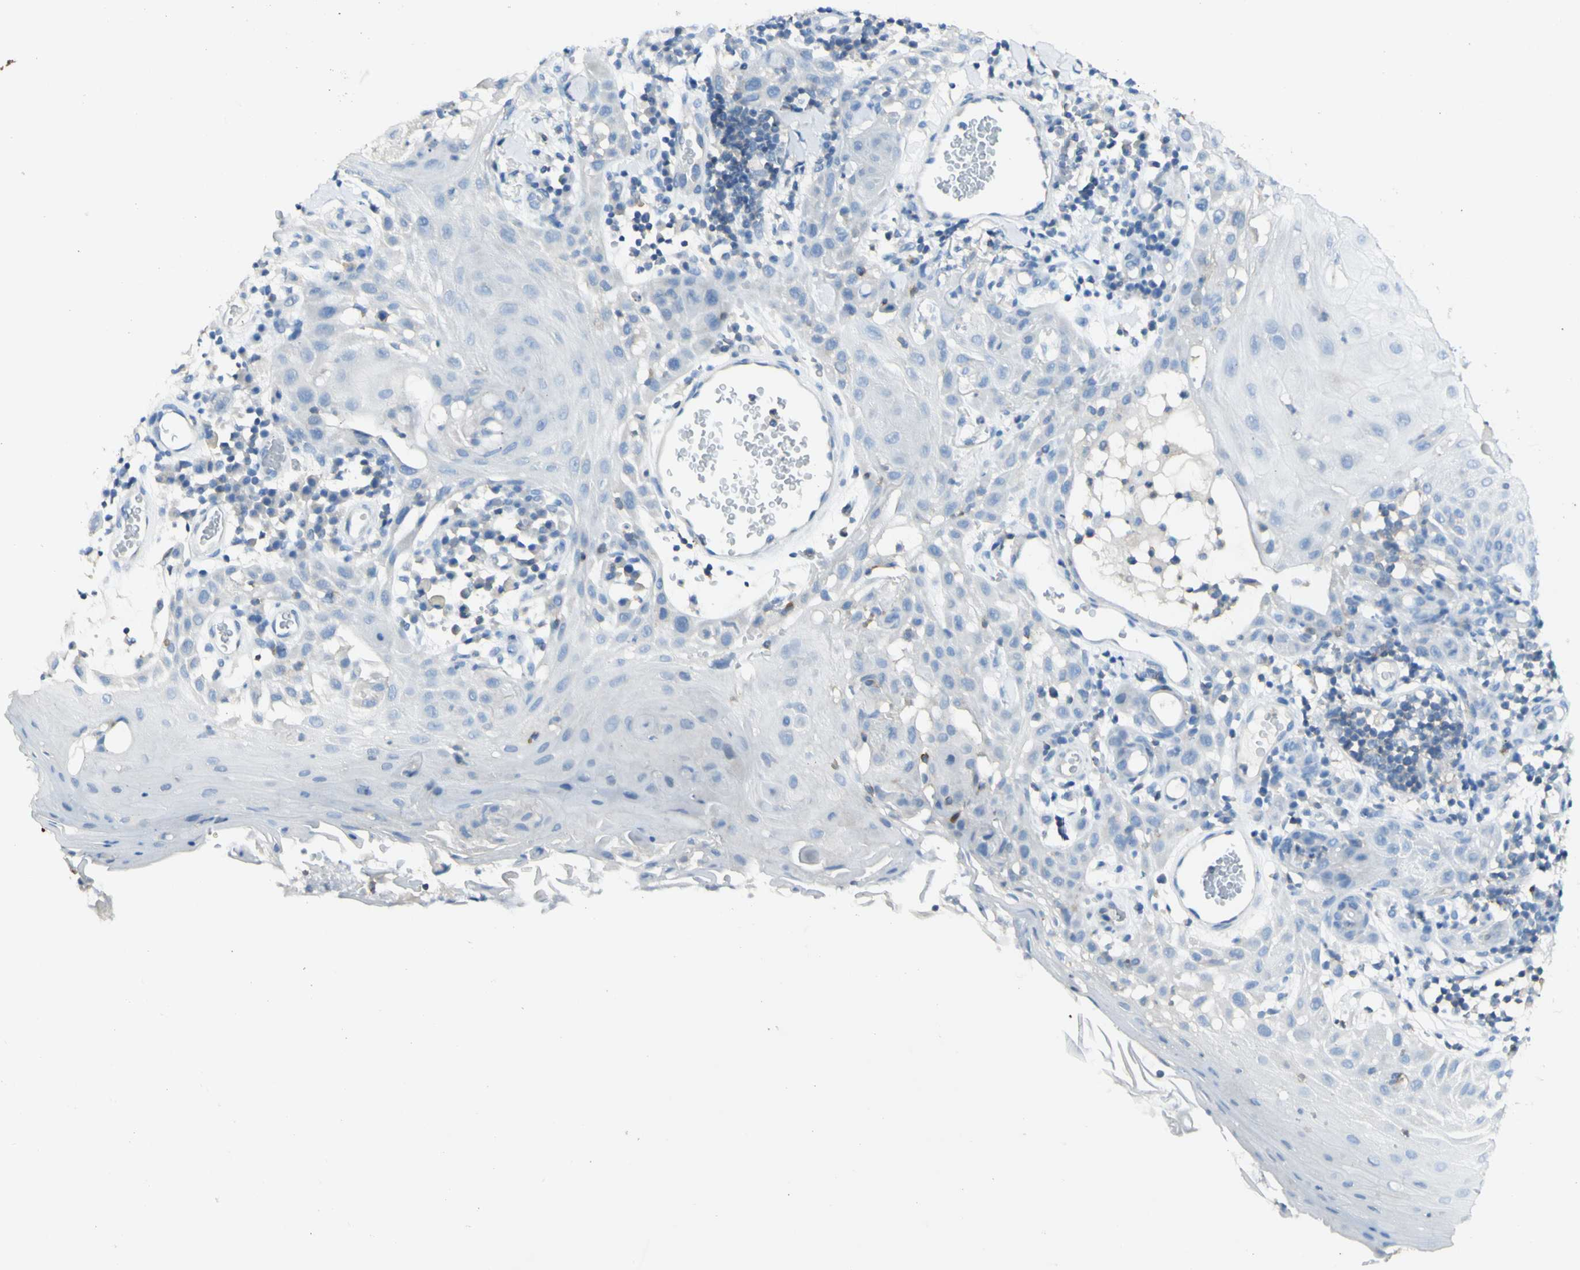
{"staining": {"intensity": "negative", "quantity": "none", "location": "none"}, "tissue": "skin cancer", "cell_type": "Tumor cells", "image_type": "cancer", "snomed": [{"axis": "morphology", "description": "Squamous cell carcinoma, NOS"}, {"axis": "topography", "description": "Skin"}], "caption": "This photomicrograph is of skin cancer (squamous cell carcinoma) stained with immunohistochemistry (IHC) to label a protein in brown with the nuclei are counter-stained blue. There is no staining in tumor cells.", "gene": "GDF15", "patient": {"sex": "male", "age": 24}}